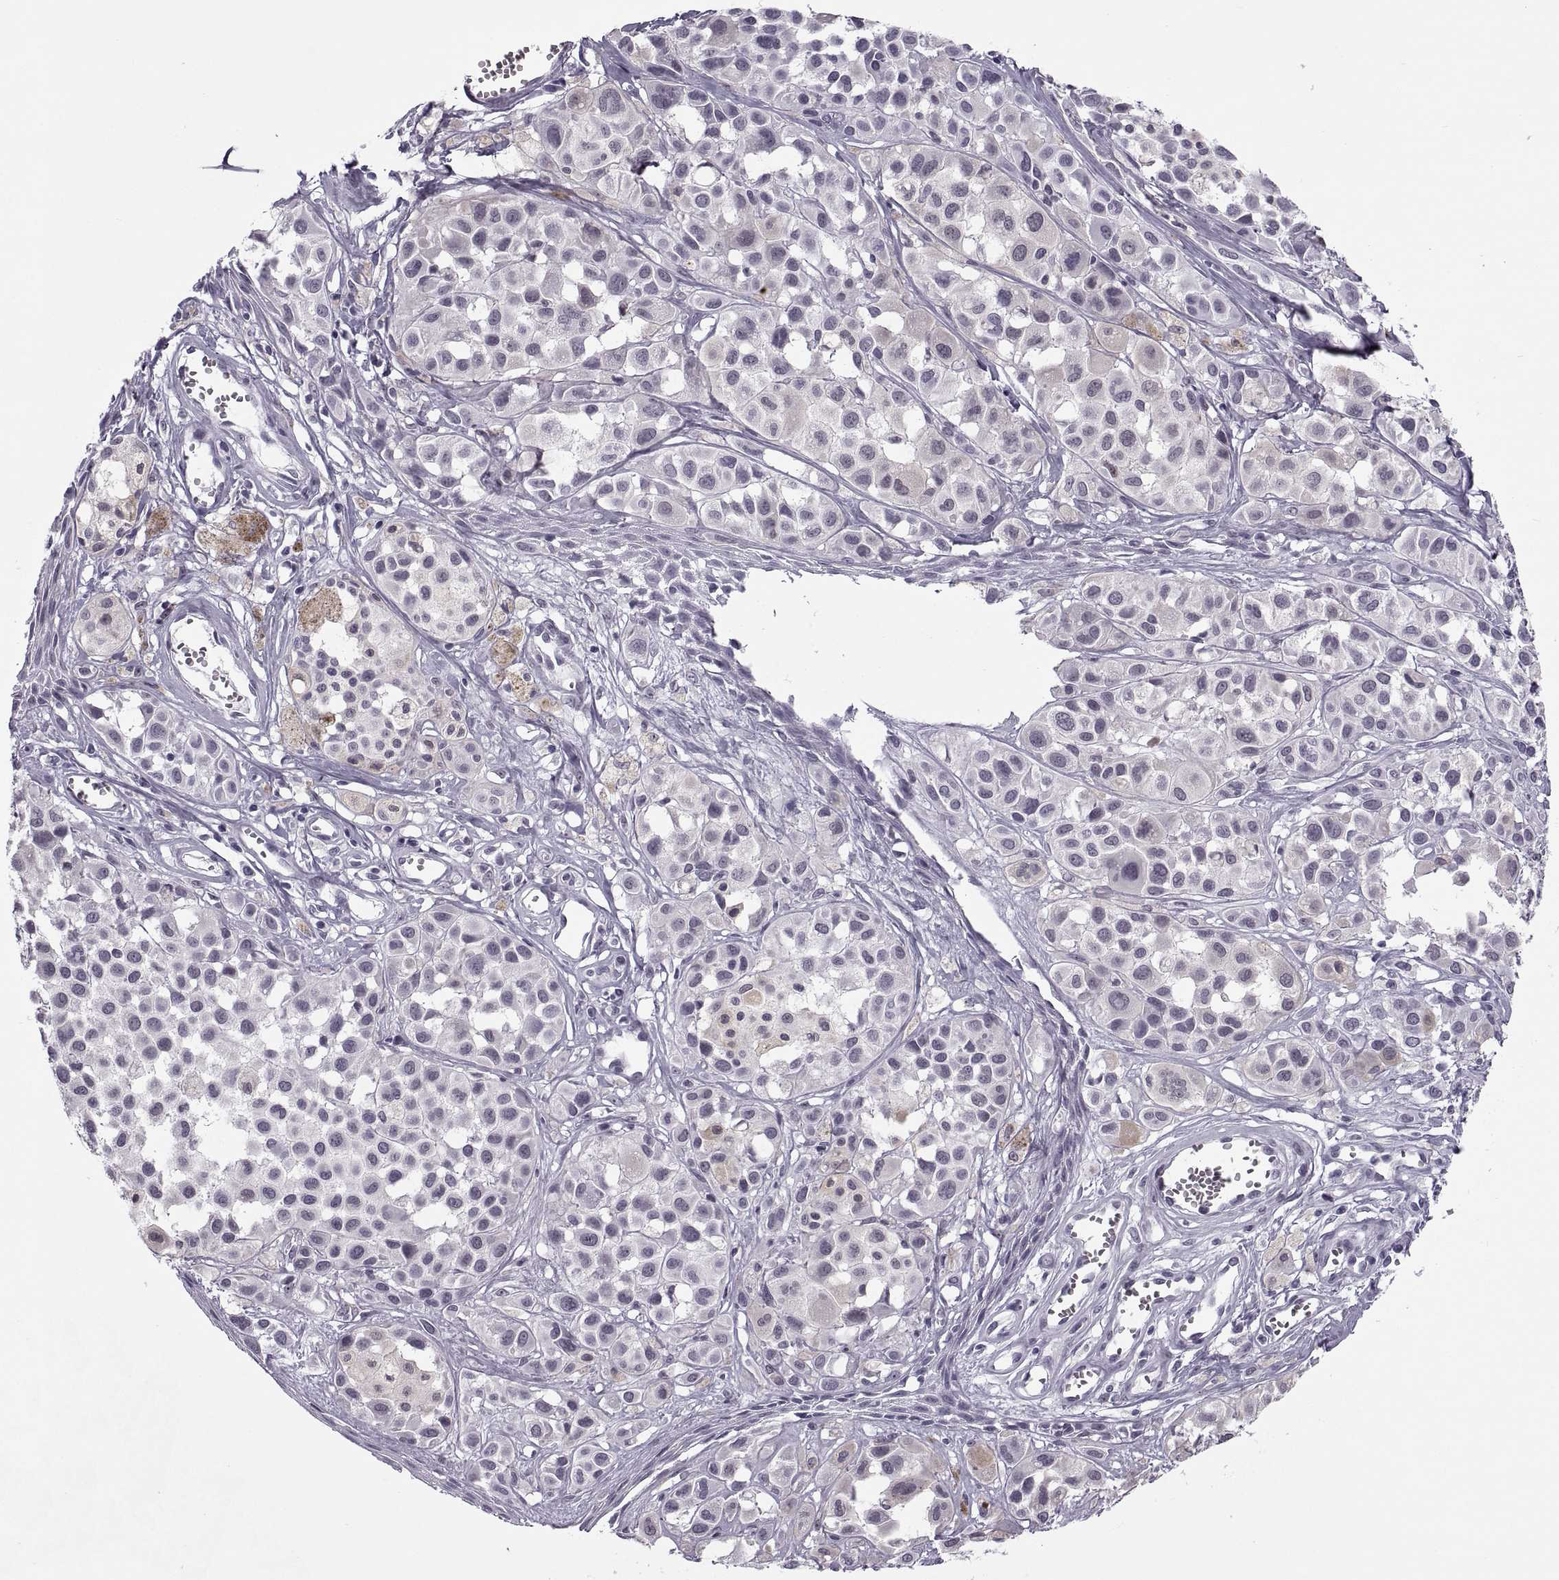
{"staining": {"intensity": "negative", "quantity": "none", "location": "none"}, "tissue": "melanoma", "cell_type": "Tumor cells", "image_type": "cancer", "snomed": [{"axis": "morphology", "description": "Malignant melanoma, NOS"}, {"axis": "topography", "description": "Skin"}], "caption": "IHC of malignant melanoma reveals no expression in tumor cells.", "gene": "TBC1D3G", "patient": {"sex": "male", "age": 77}}